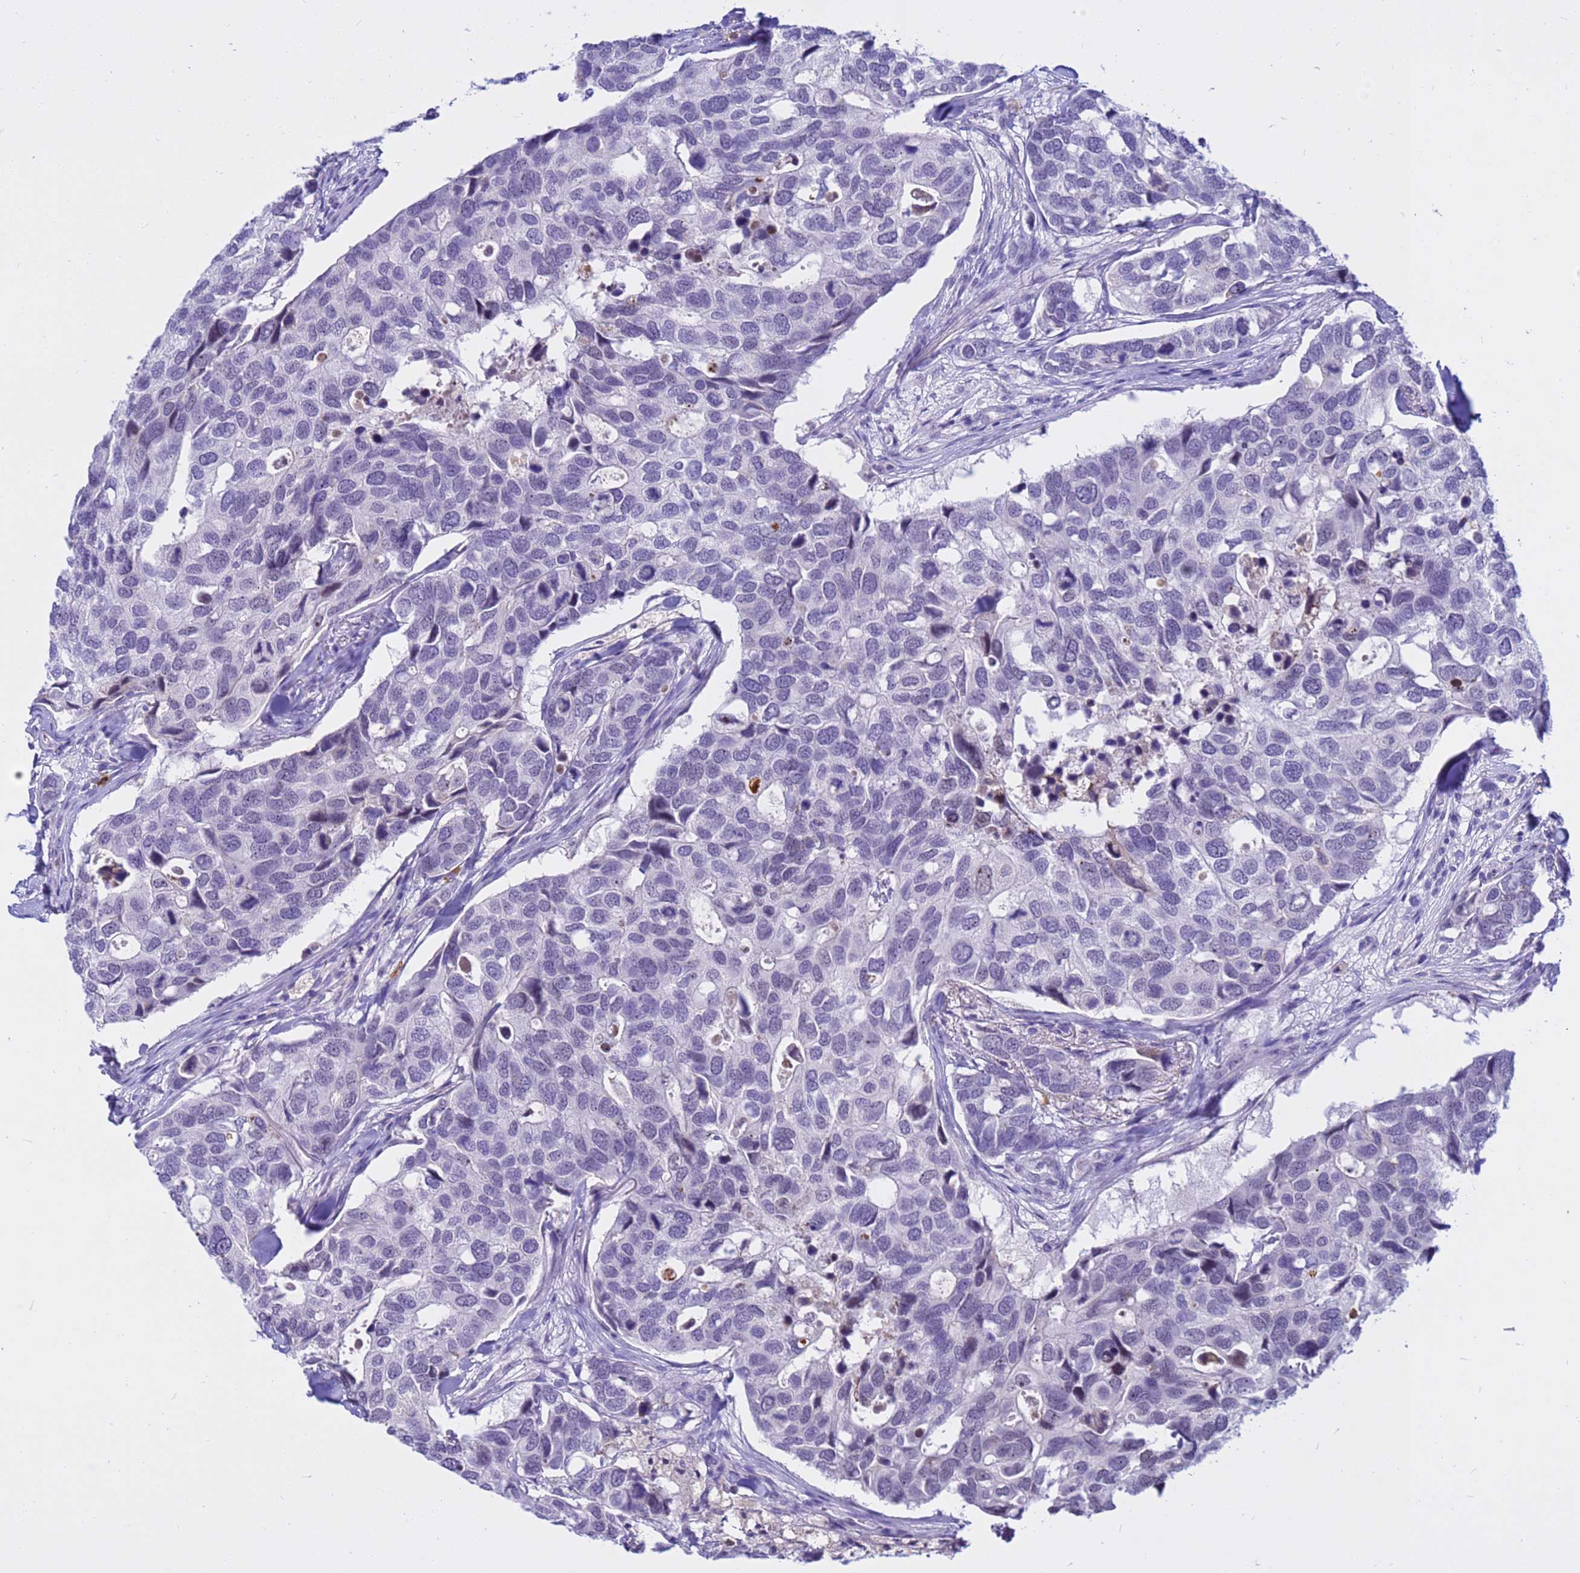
{"staining": {"intensity": "negative", "quantity": "none", "location": "none"}, "tissue": "breast cancer", "cell_type": "Tumor cells", "image_type": "cancer", "snomed": [{"axis": "morphology", "description": "Duct carcinoma"}, {"axis": "topography", "description": "Breast"}], "caption": "This is an immunohistochemistry micrograph of human breast cancer (invasive ductal carcinoma). There is no expression in tumor cells.", "gene": "DMRTC2", "patient": {"sex": "female", "age": 83}}